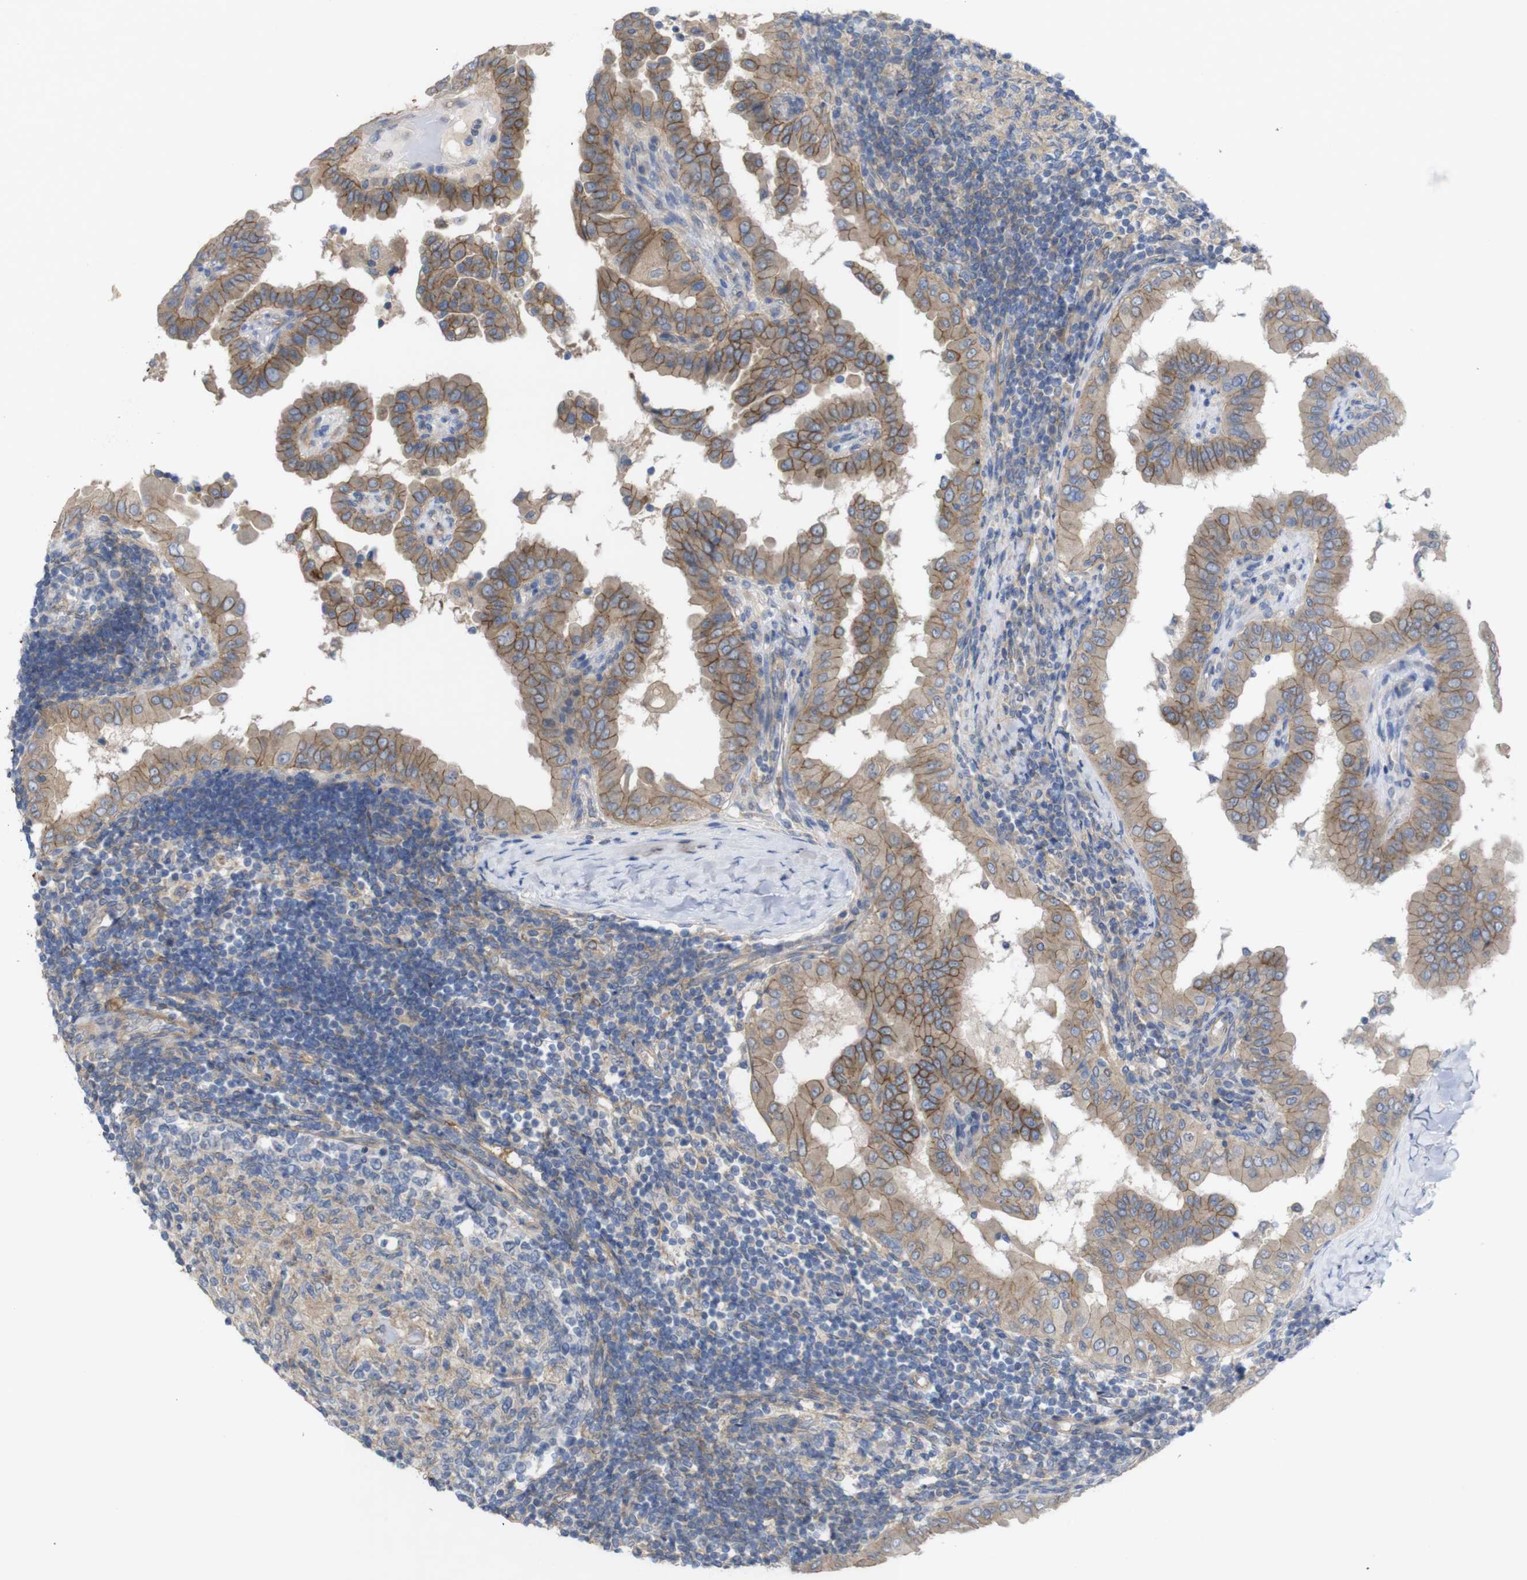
{"staining": {"intensity": "moderate", "quantity": ">75%", "location": "cytoplasmic/membranous"}, "tissue": "thyroid cancer", "cell_type": "Tumor cells", "image_type": "cancer", "snomed": [{"axis": "morphology", "description": "Papillary adenocarcinoma, NOS"}, {"axis": "topography", "description": "Thyroid gland"}], "caption": "There is medium levels of moderate cytoplasmic/membranous positivity in tumor cells of thyroid cancer, as demonstrated by immunohistochemical staining (brown color).", "gene": "KIDINS220", "patient": {"sex": "male", "age": 33}}